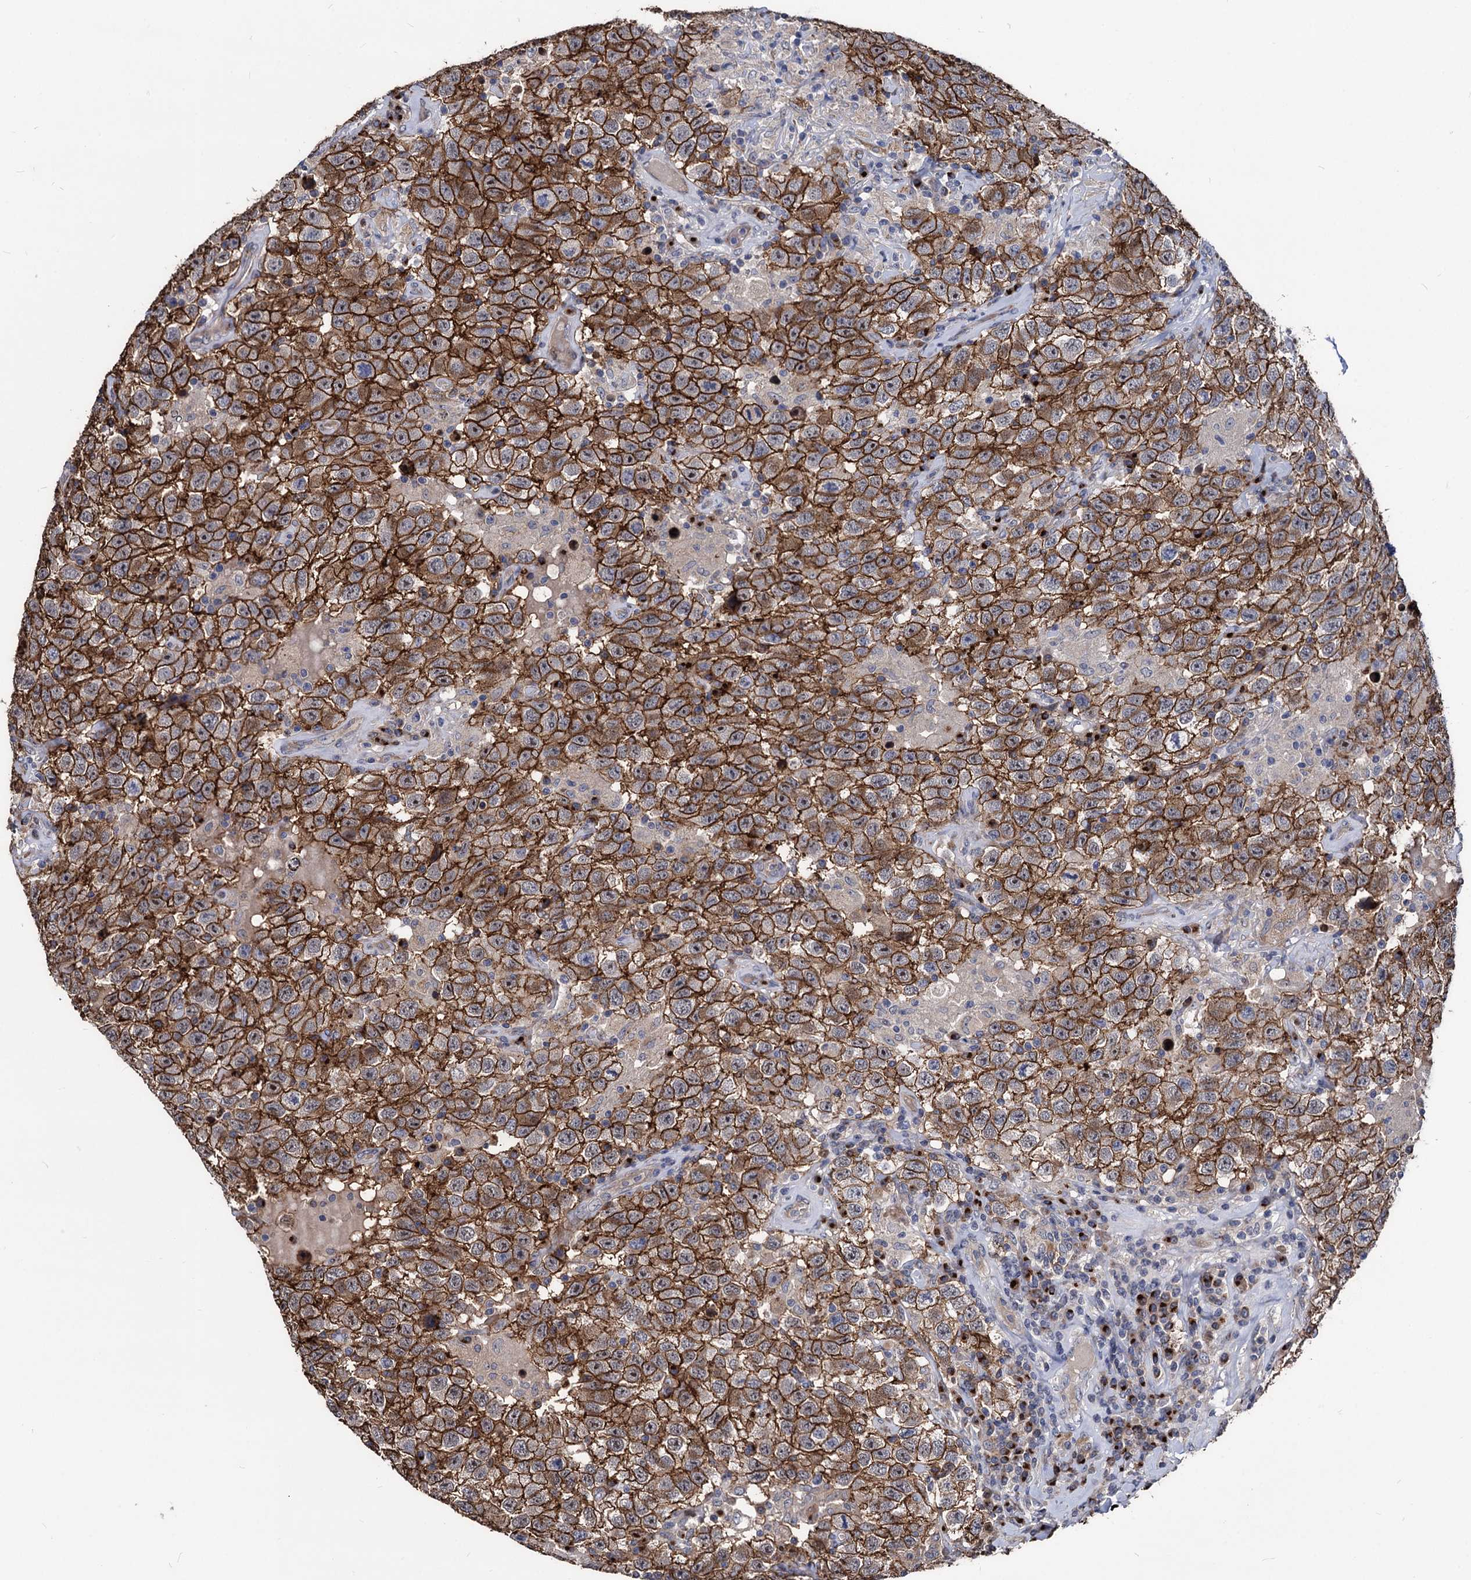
{"staining": {"intensity": "strong", "quantity": ">75%", "location": "cytoplasmic/membranous"}, "tissue": "testis cancer", "cell_type": "Tumor cells", "image_type": "cancer", "snomed": [{"axis": "morphology", "description": "Seminoma, NOS"}, {"axis": "topography", "description": "Testis"}], "caption": "A high-resolution micrograph shows immunohistochemistry staining of testis cancer, which demonstrates strong cytoplasmic/membranous positivity in approximately >75% of tumor cells.", "gene": "SMAGP", "patient": {"sex": "male", "age": 41}}